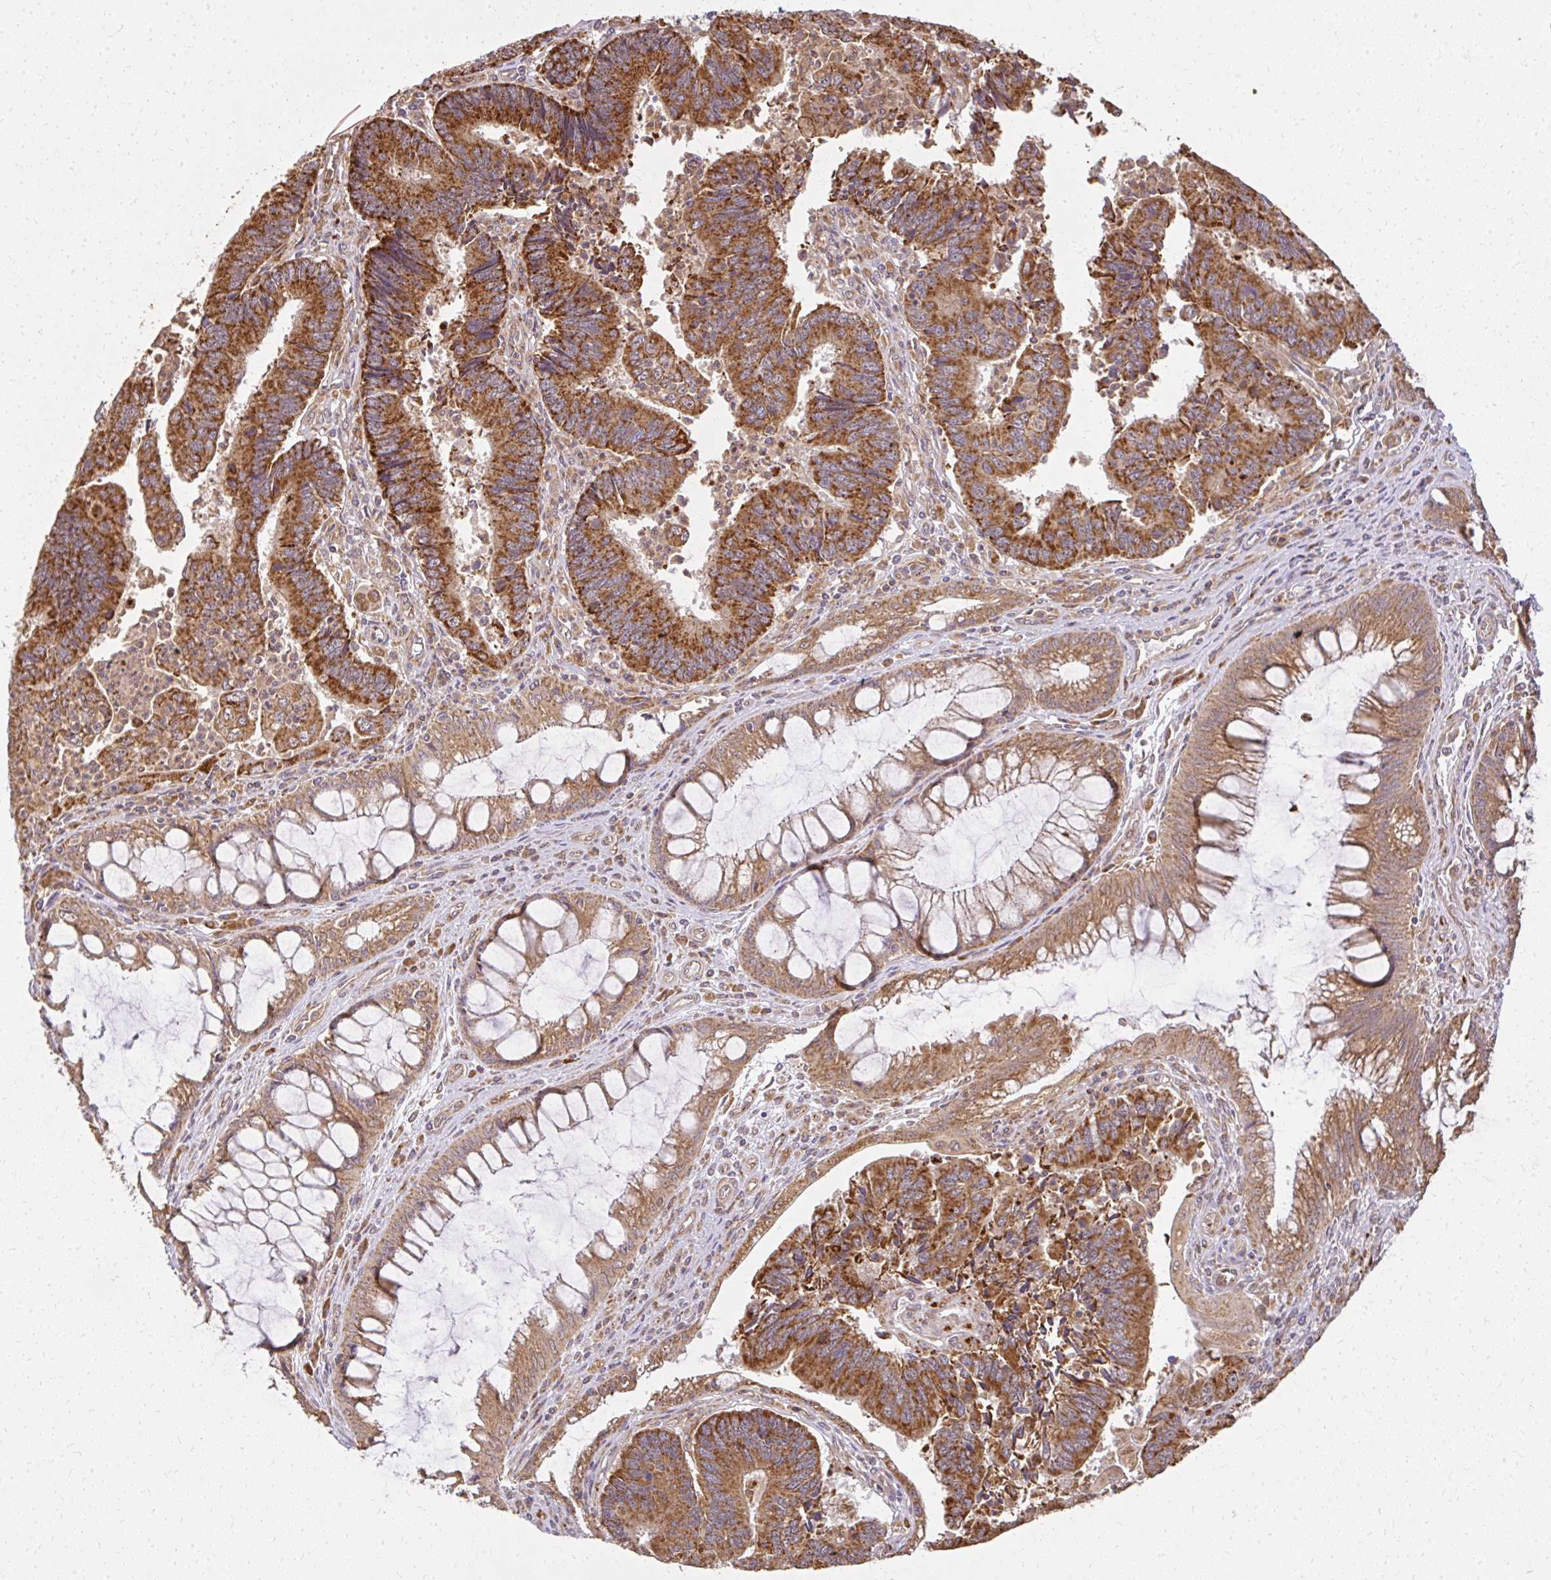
{"staining": {"intensity": "strong", "quantity": ">75%", "location": "cytoplasmic/membranous"}, "tissue": "colorectal cancer", "cell_type": "Tumor cells", "image_type": "cancer", "snomed": [{"axis": "morphology", "description": "Adenocarcinoma, NOS"}, {"axis": "topography", "description": "Colon"}], "caption": "This is an image of immunohistochemistry (IHC) staining of colorectal cancer, which shows strong staining in the cytoplasmic/membranous of tumor cells.", "gene": "GNS", "patient": {"sex": "female", "age": 67}}